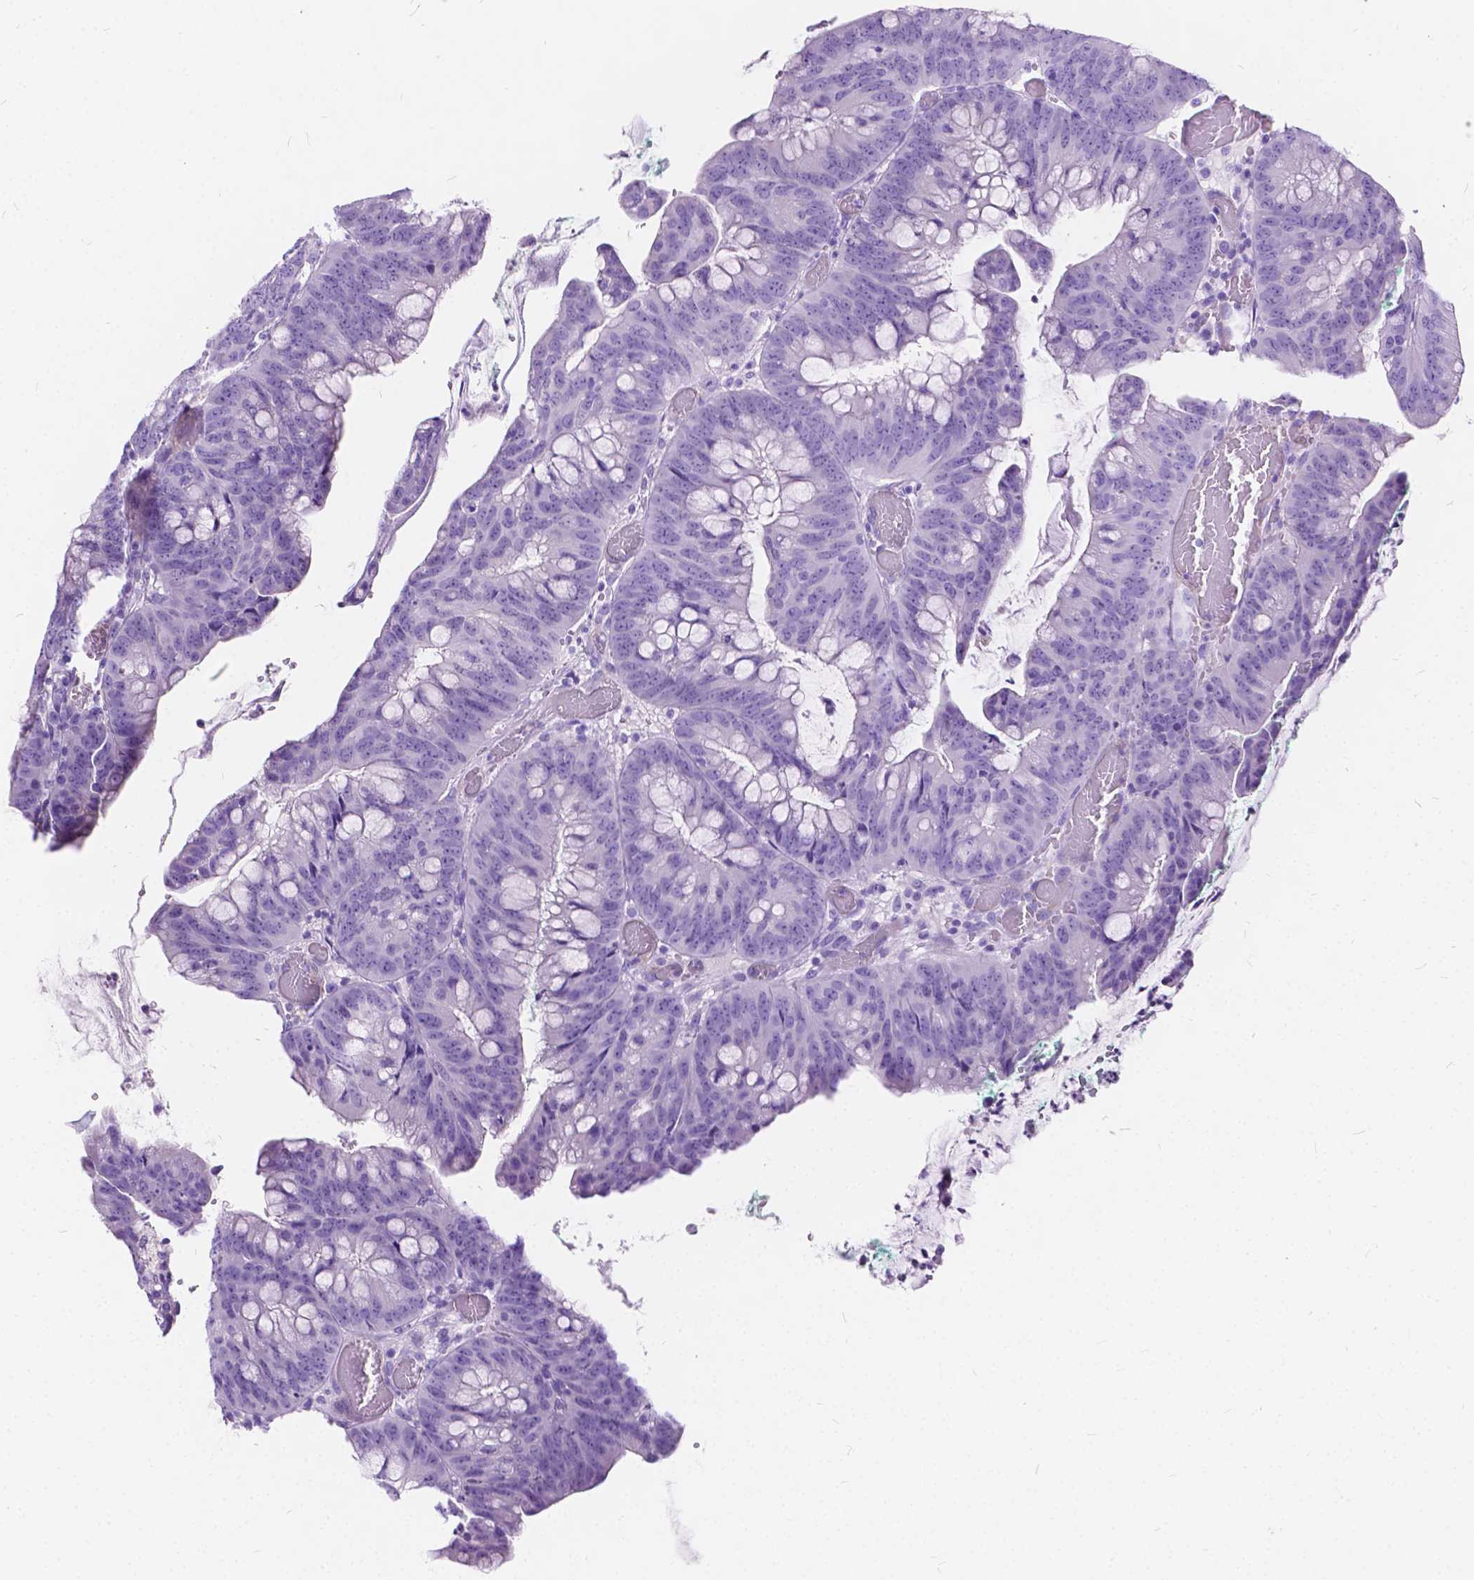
{"staining": {"intensity": "negative", "quantity": "none", "location": "none"}, "tissue": "colorectal cancer", "cell_type": "Tumor cells", "image_type": "cancer", "snomed": [{"axis": "morphology", "description": "Adenocarcinoma, NOS"}, {"axis": "topography", "description": "Colon"}], "caption": "Colorectal adenocarcinoma was stained to show a protein in brown. There is no significant expression in tumor cells.", "gene": "CHRM1", "patient": {"sex": "male", "age": 62}}